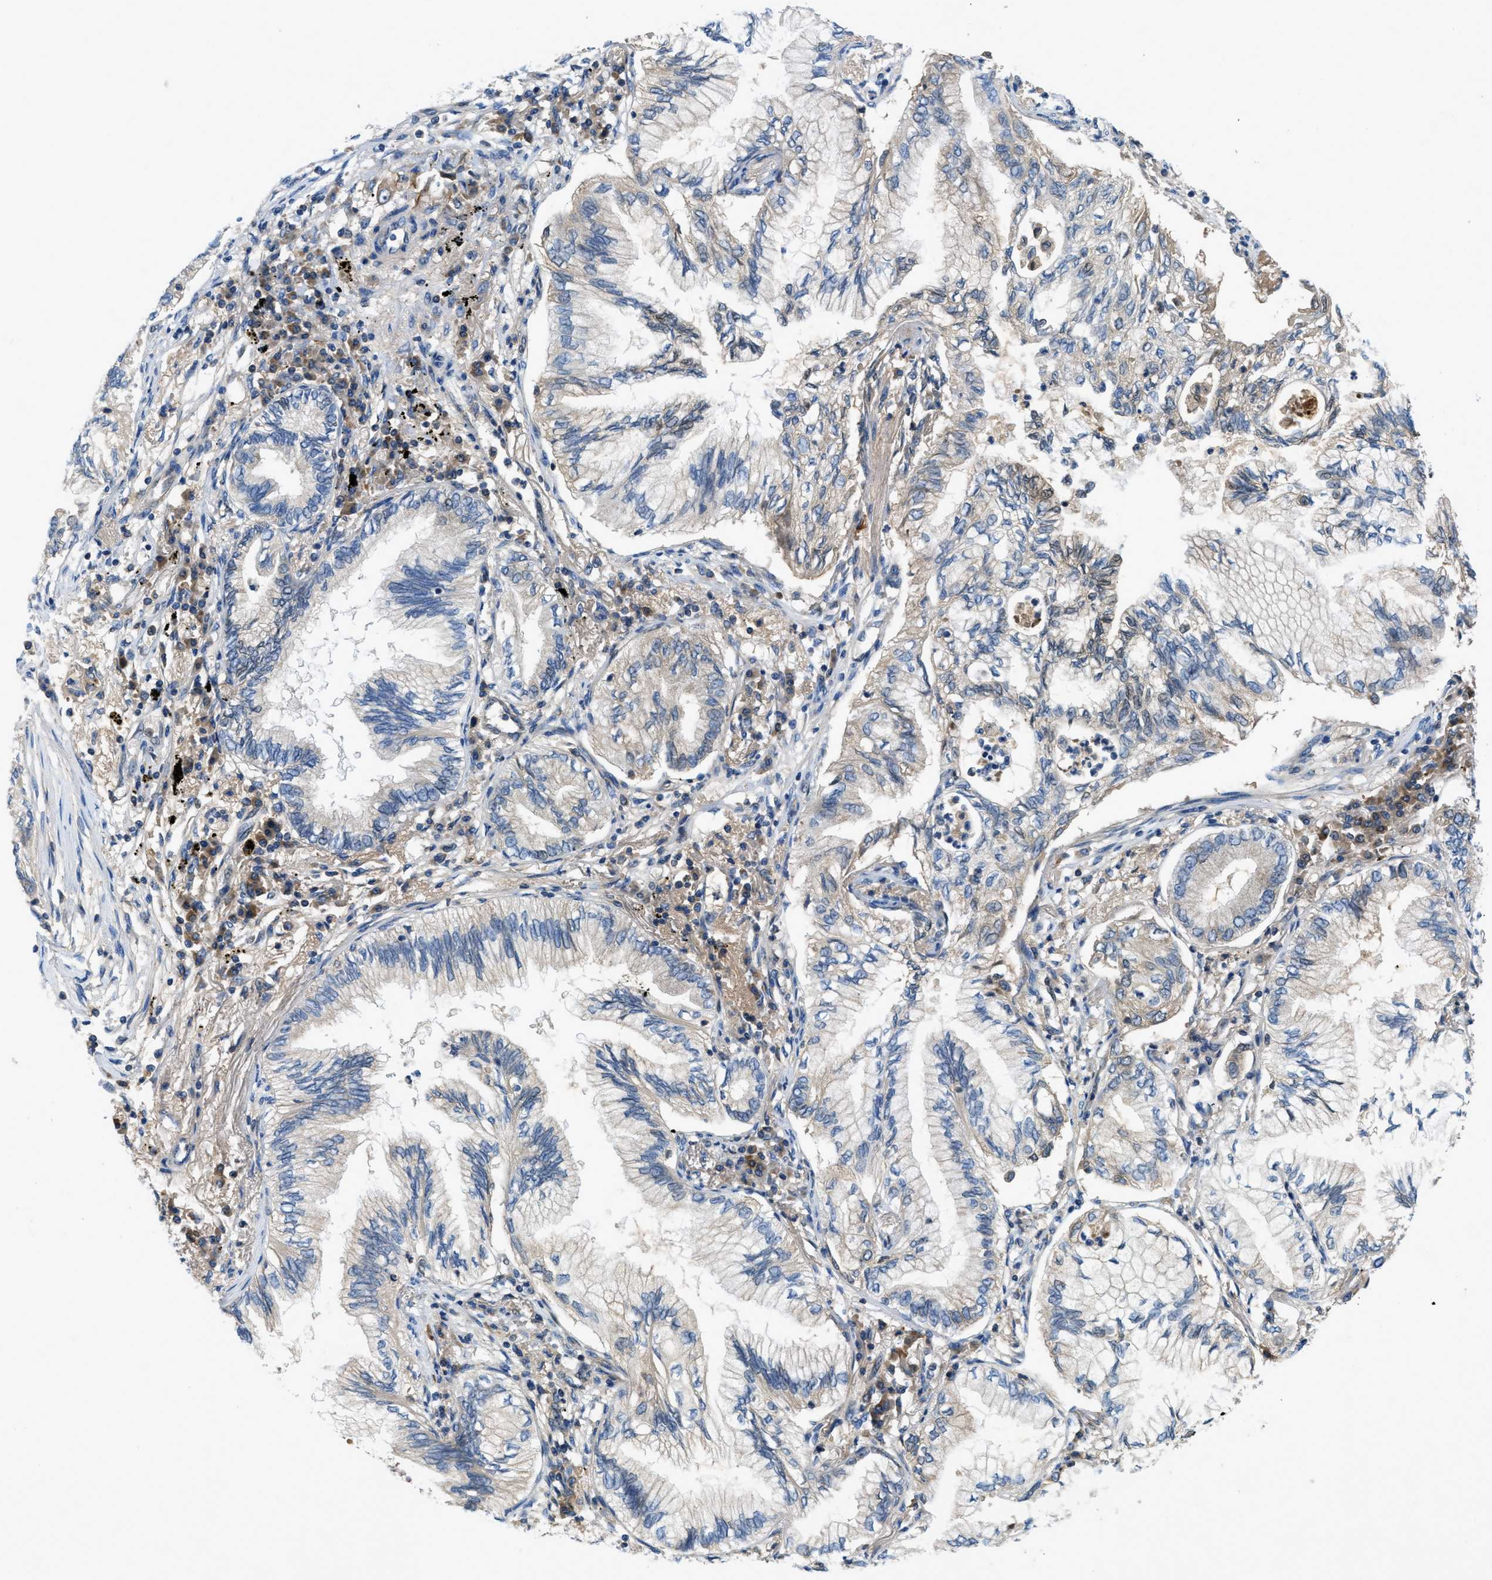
{"staining": {"intensity": "negative", "quantity": "none", "location": "none"}, "tissue": "lung cancer", "cell_type": "Tumor cells", "image_type": "cancer", "snomed": [{"axis": "morphology", "description": "Normal tissue, NOS"}, {"axis": "morphology", "description": "Adenocarcinoma, NOS"}, {"axis": "topography", "description": "Bronchus"}, {"axis": "topography", "description": "Lung"}], "caption": "A high-resolution histopathology image shows IHC staining of lung adenocarcinoma, which reveals no significant expression in tumor cells.", "gene": "PNKD", "patient": {"sex": "female", "age": 70}}